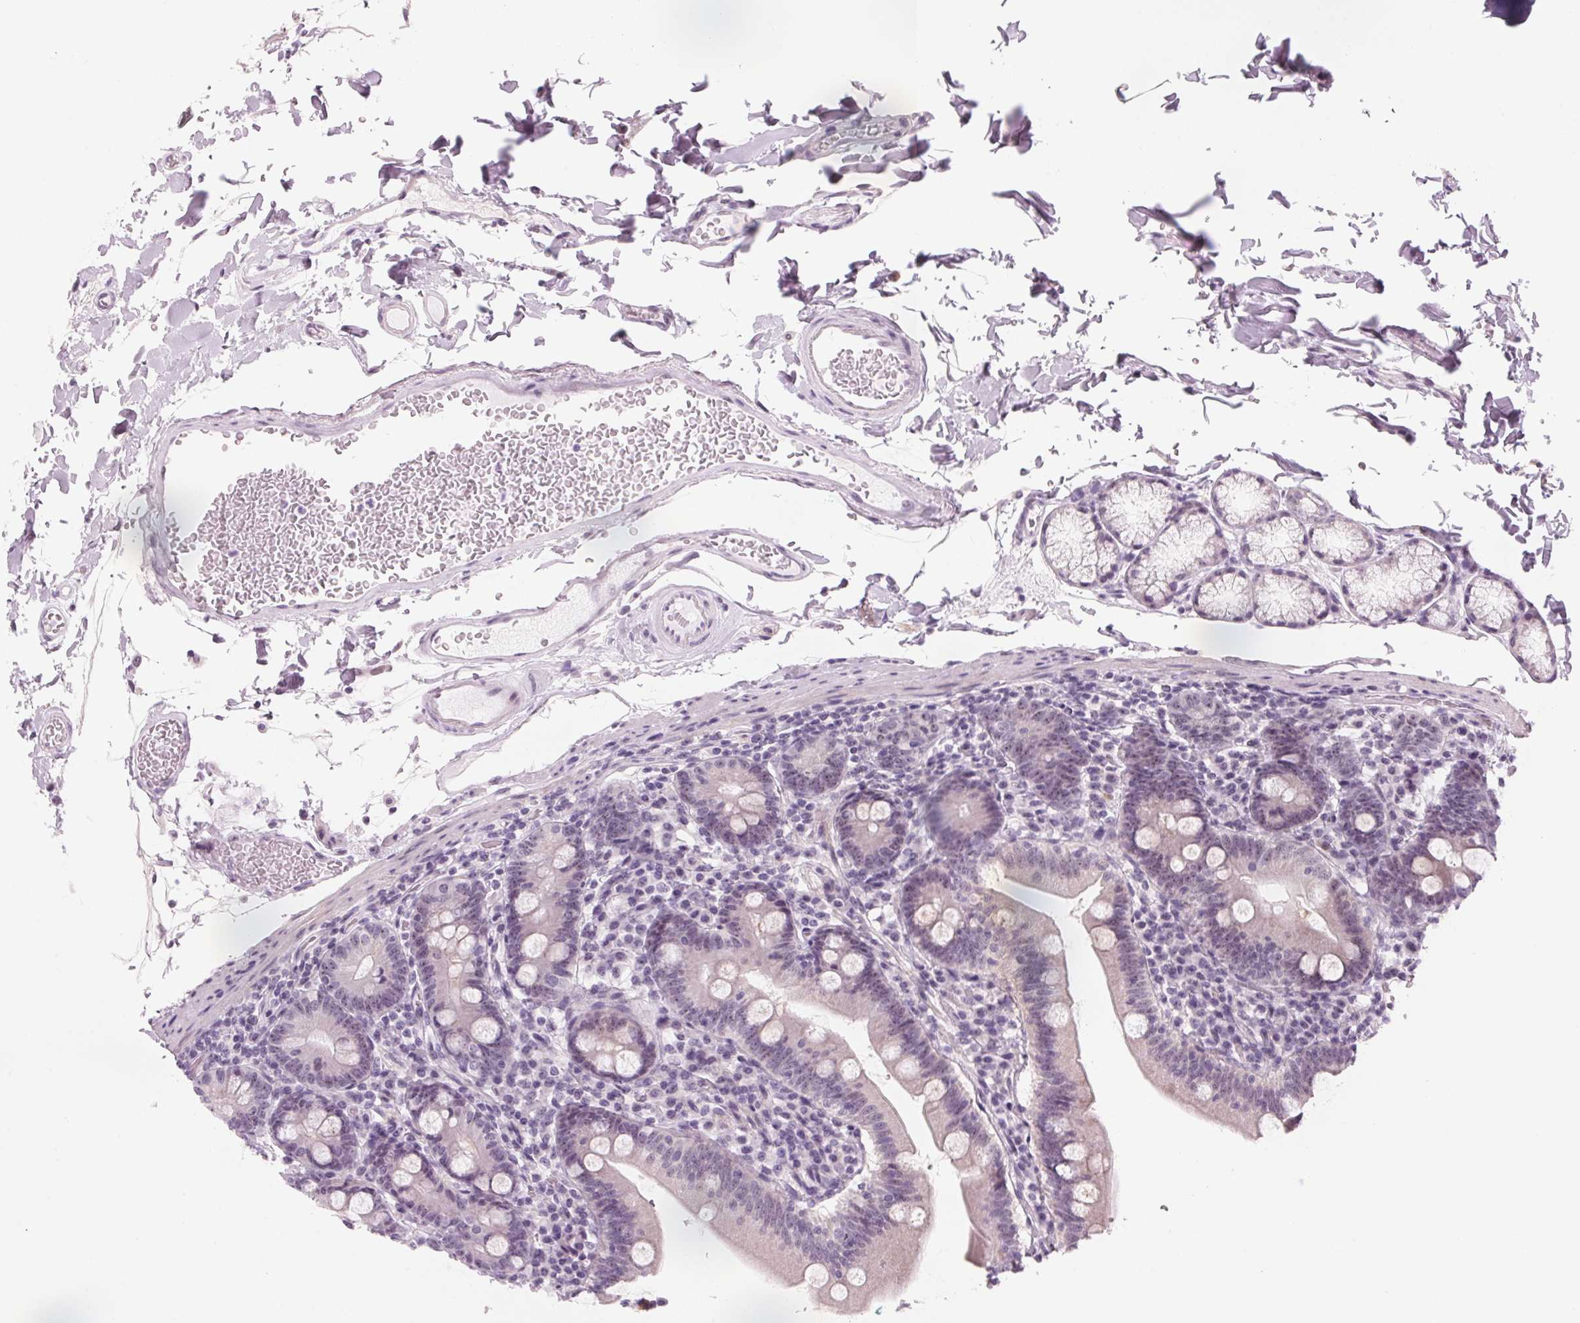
{"staining": {"intensity": "weak", "quantity": "25%-75%", "location": "cytoplasmic/membranous,nuclear"}, "tissue": "duodenum", "cell_type": "Glandular cells", "image_type": "normal", "snomed": [{"axis": "morphology", "description": "Normal tissue, NOS"}, {"axis": "topography", "description": "Duodenum"}], "caption": "Human duodenum stained with a brown dye demonstrates weak cytoplasmic/membranous,nuclear positive positivity in about 25%-75% of glandular cells.", "gene": "DNTTIP2", "patient": {"sex": "female", "age": 67}}